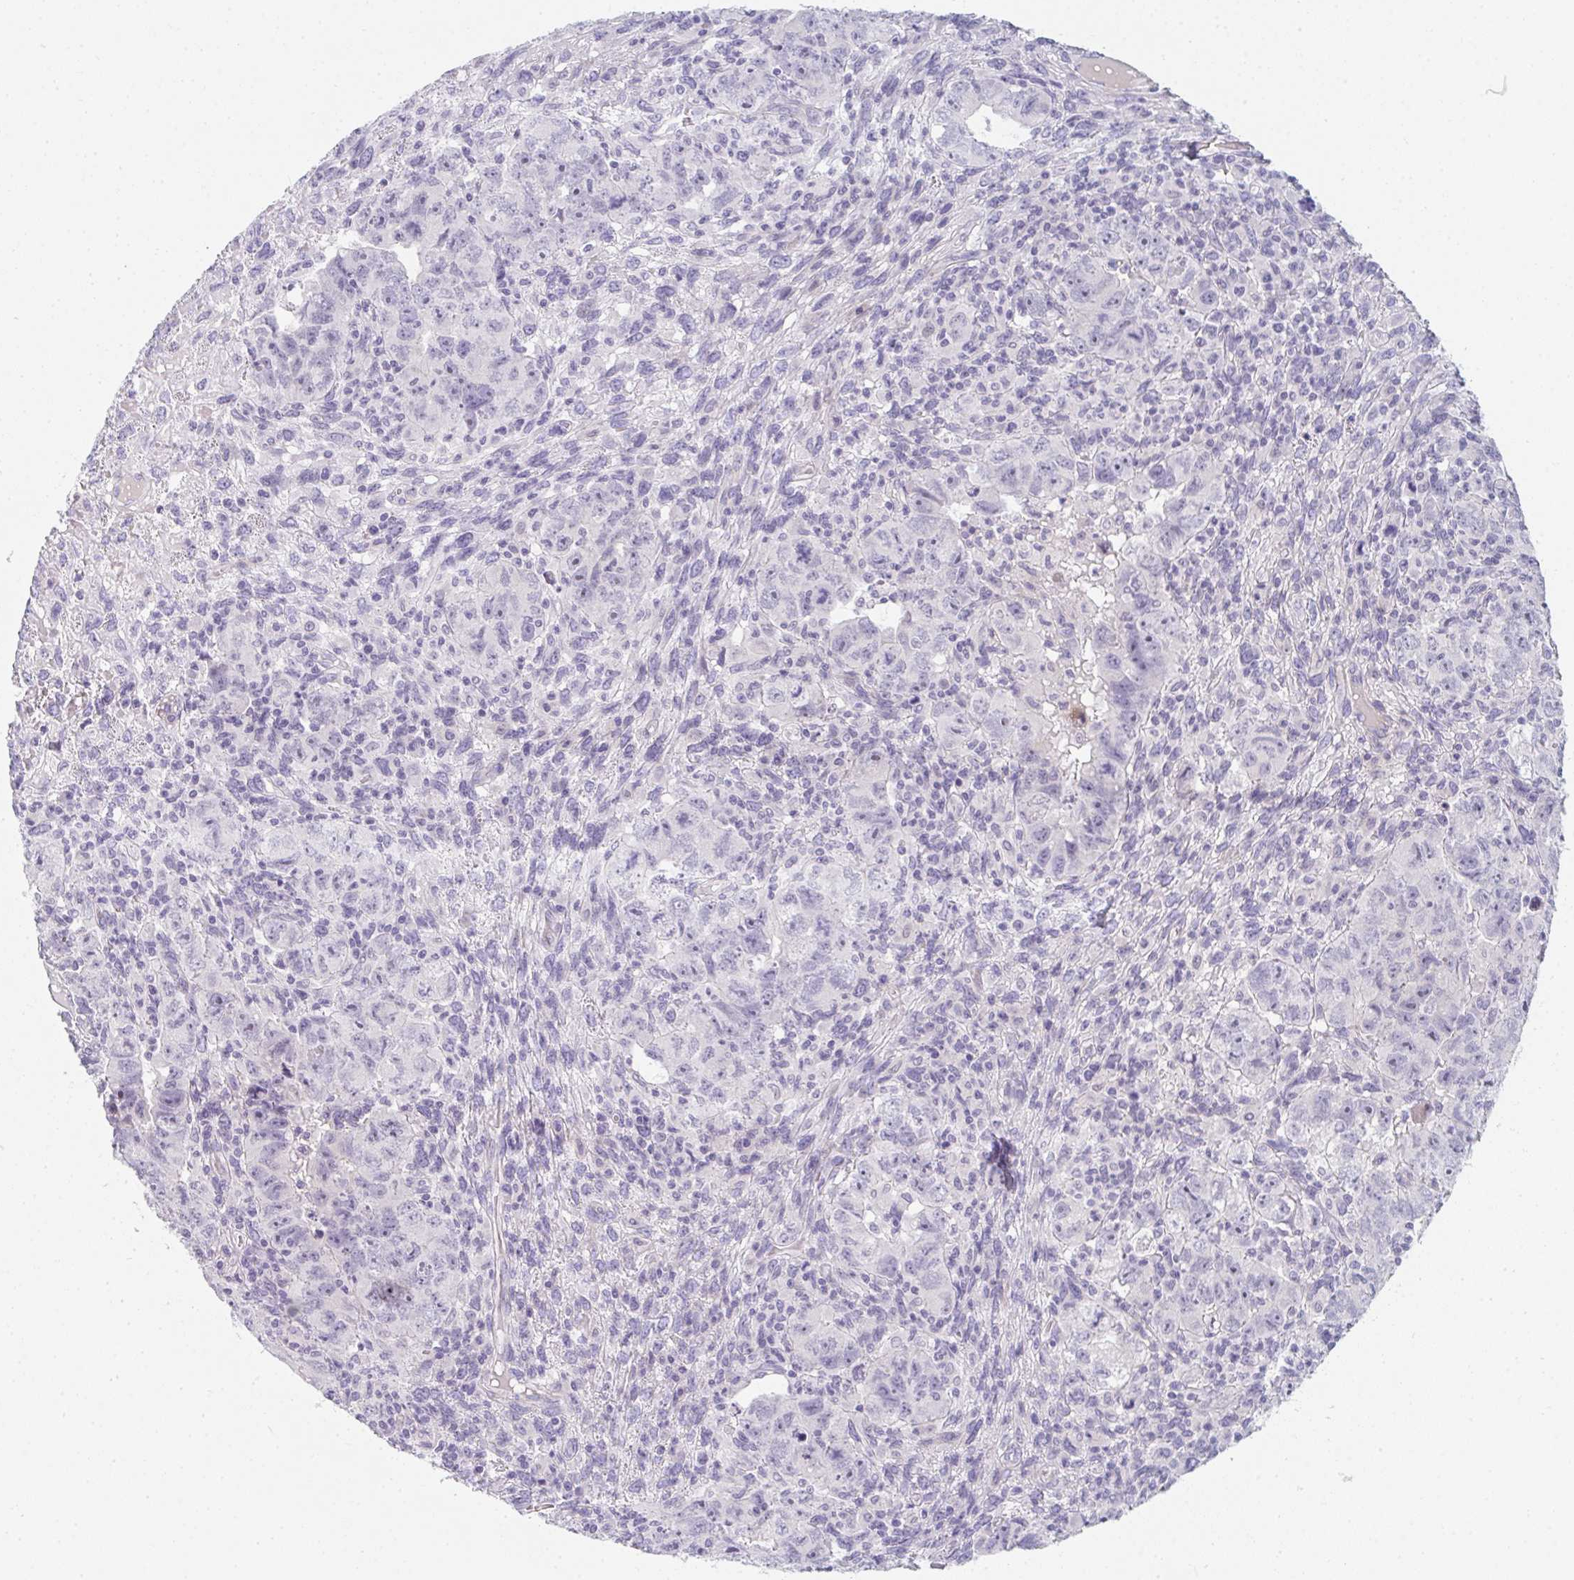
{"staining": {"intensity": "negative", "quantity": "none", "location": "none"}, "tissue": "testis cancer", "cell_type": "Tumor cells", "image_type": "cancer", "snomed": [{"axis": "morphology", "description": "Carcinoma, Embryonal, NOS"}, {"axis": "topography", "description": "Testis"}], "caption": "Protein analysis of testis cancer displays no significant expression in tumor cells.", "gene": "NEU2", "patient": {"sex": "male", "age": 24}}